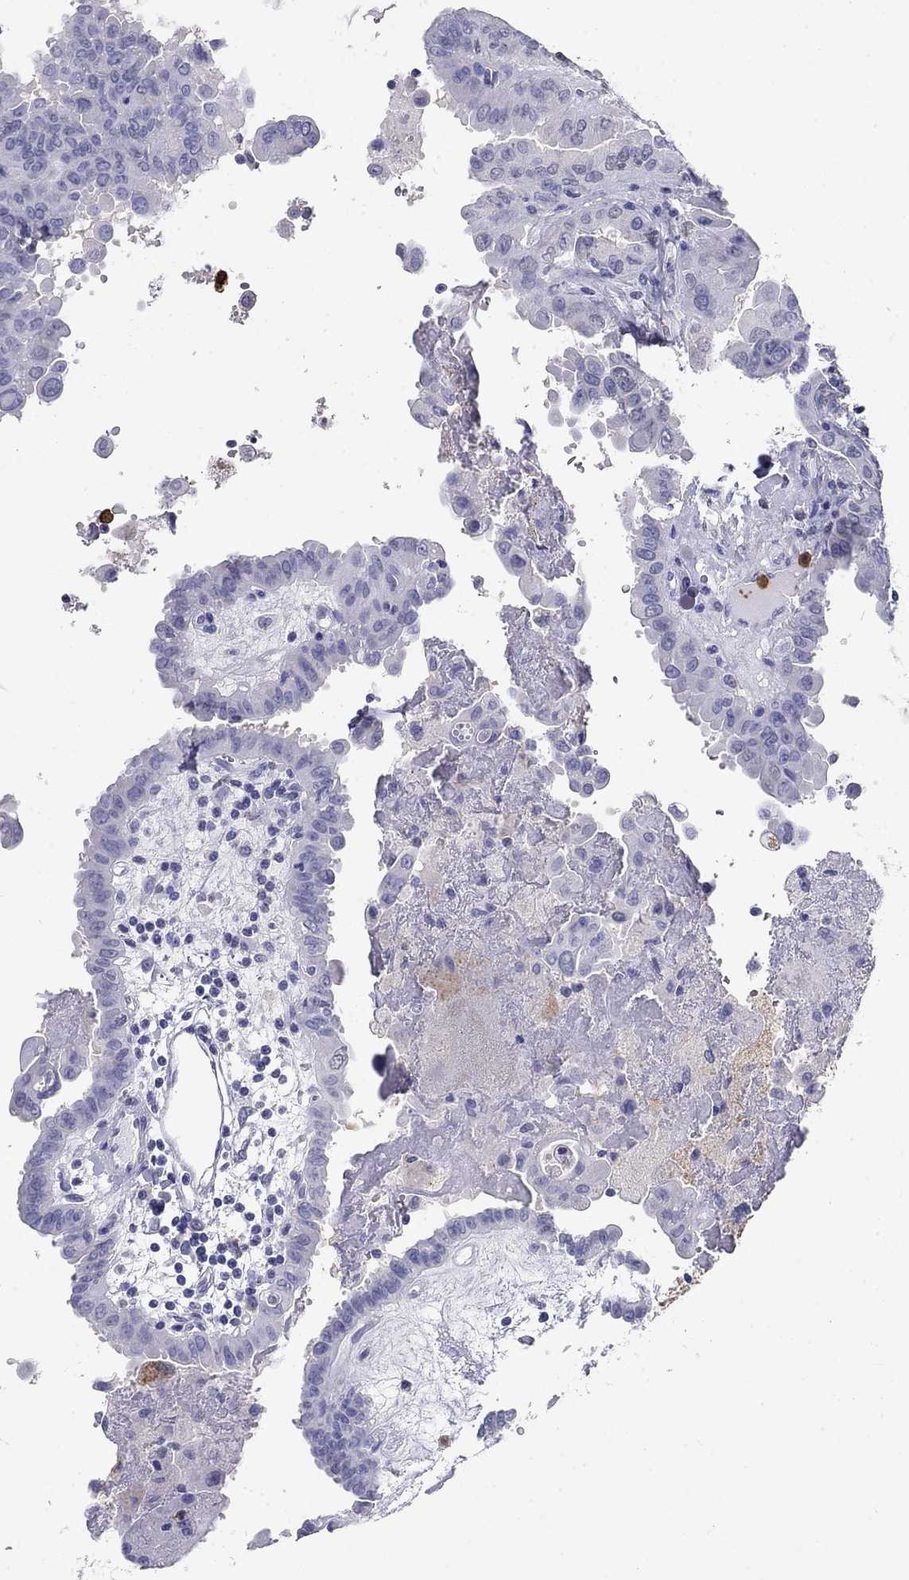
{"staining": {"intensity": "negative", "quantity": "none", "location": "none"}, "tissue": "thyroid cancer", "cell_type": "Tumor cells", "image_type": "cancer", "snomed": [{"axis": "morphology", "description": "Papillary adenocarcinoma, NOS"}, {"axis": "topography", "description": "Thyroid gland"}], "caption": "Immunohistochemistry photomicrograph of human thyroid cancer (papillary adenocarcinoma) stained for a protein (brown), which demonstrates no positivity in tumor cells.", "gene": "IGSF8", "patient": {"sex": "female", "age": 37}}